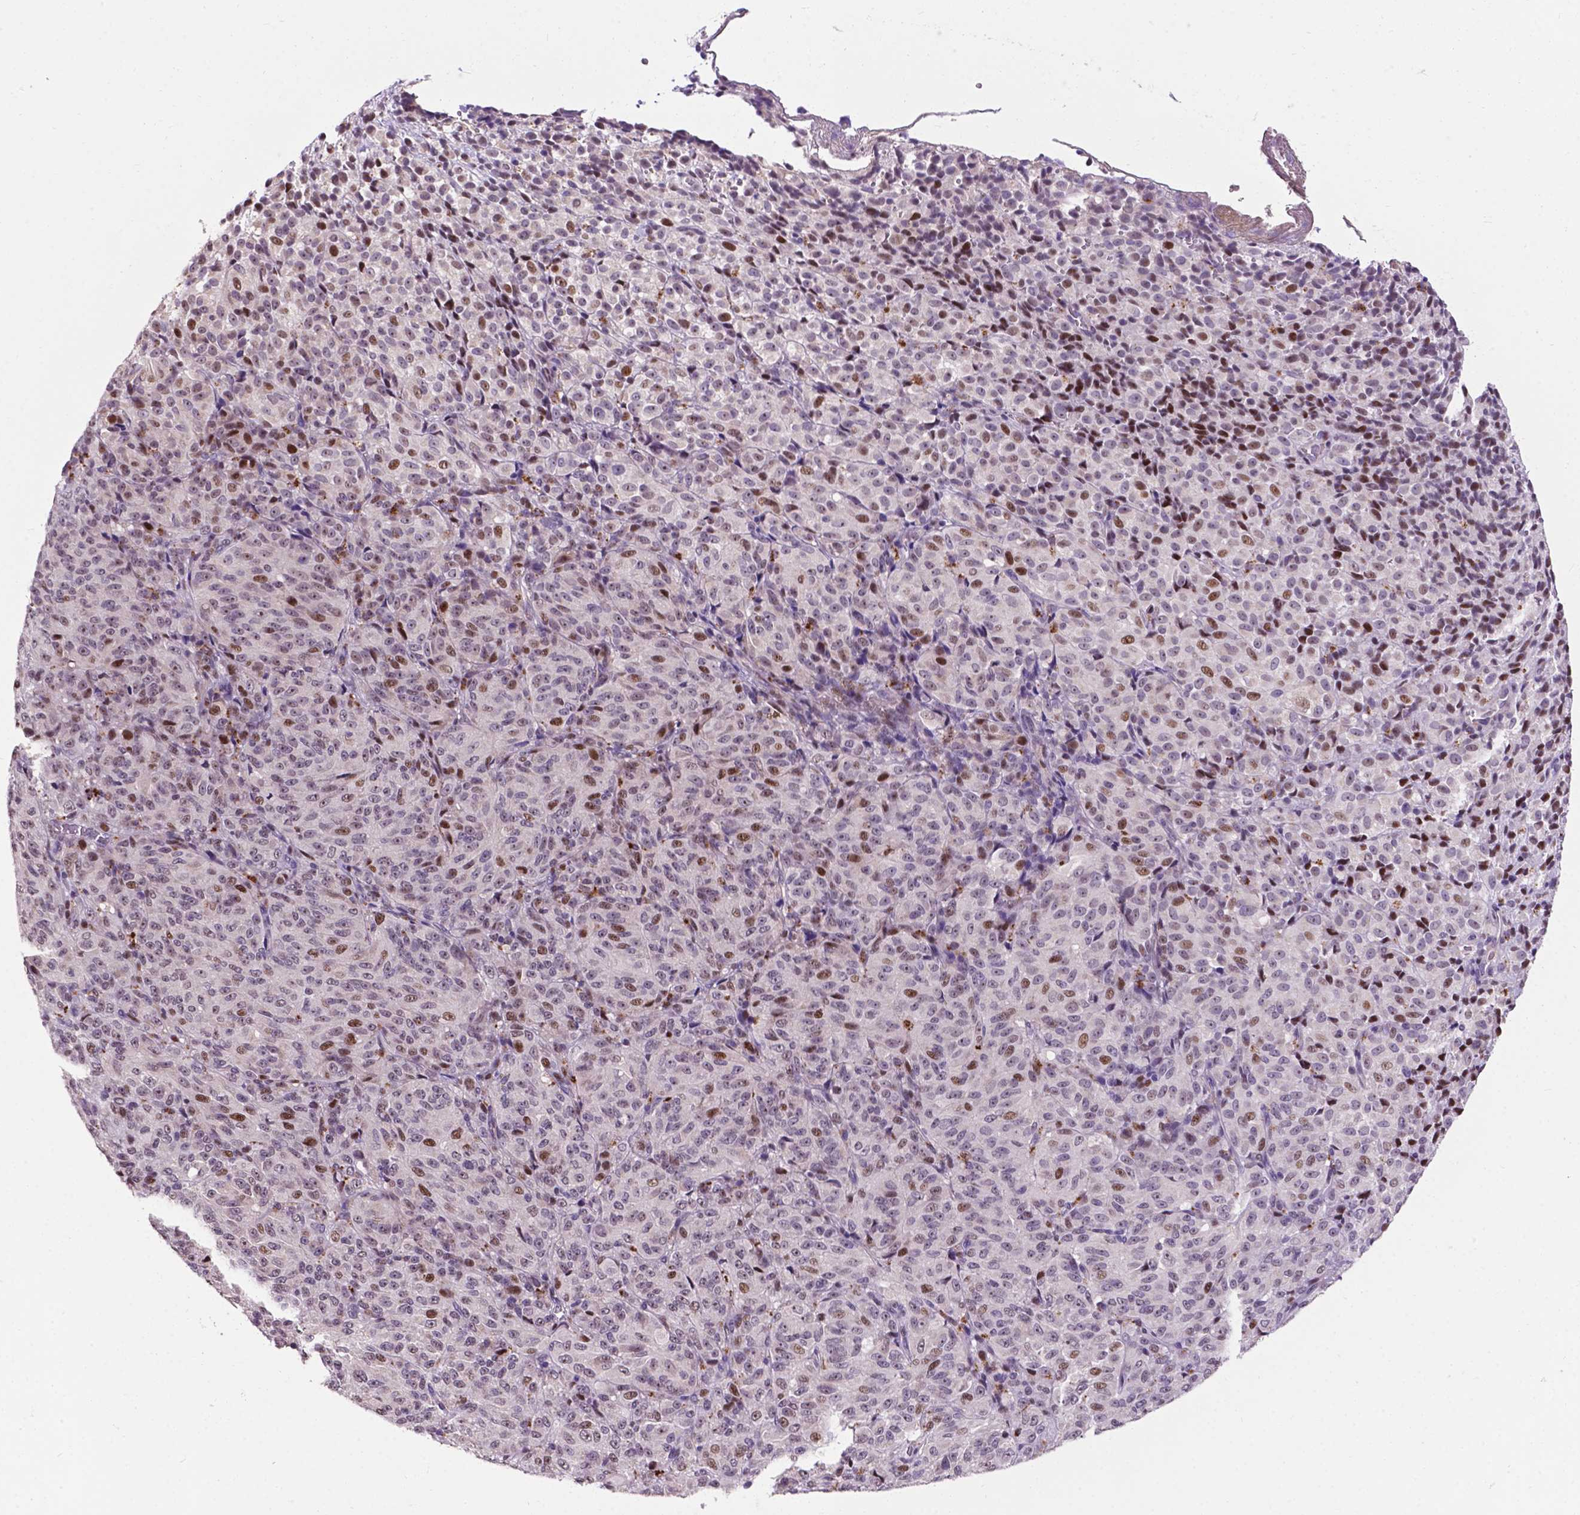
{"staining": {"intensity": "moderate", "quantity": "<25%", "location": "nuclear"}, "tissue": "melanoma", "cell_type": "Tumor cells", "image_type": "cancer", "snomed": [{"axis": "morphology", "description": "Malignant melanoma, Metastatic site"}, {"axis": "topography", "description": "Brain"}], "caption": "Malignant melanoma (metastatic site) was stained to show a protein in brown. There is low levels of moderate nuclear positivity in about <25% of tumor cells.", "gene": "SMAD3", "patient": {"sex": "female", "age": 56}}